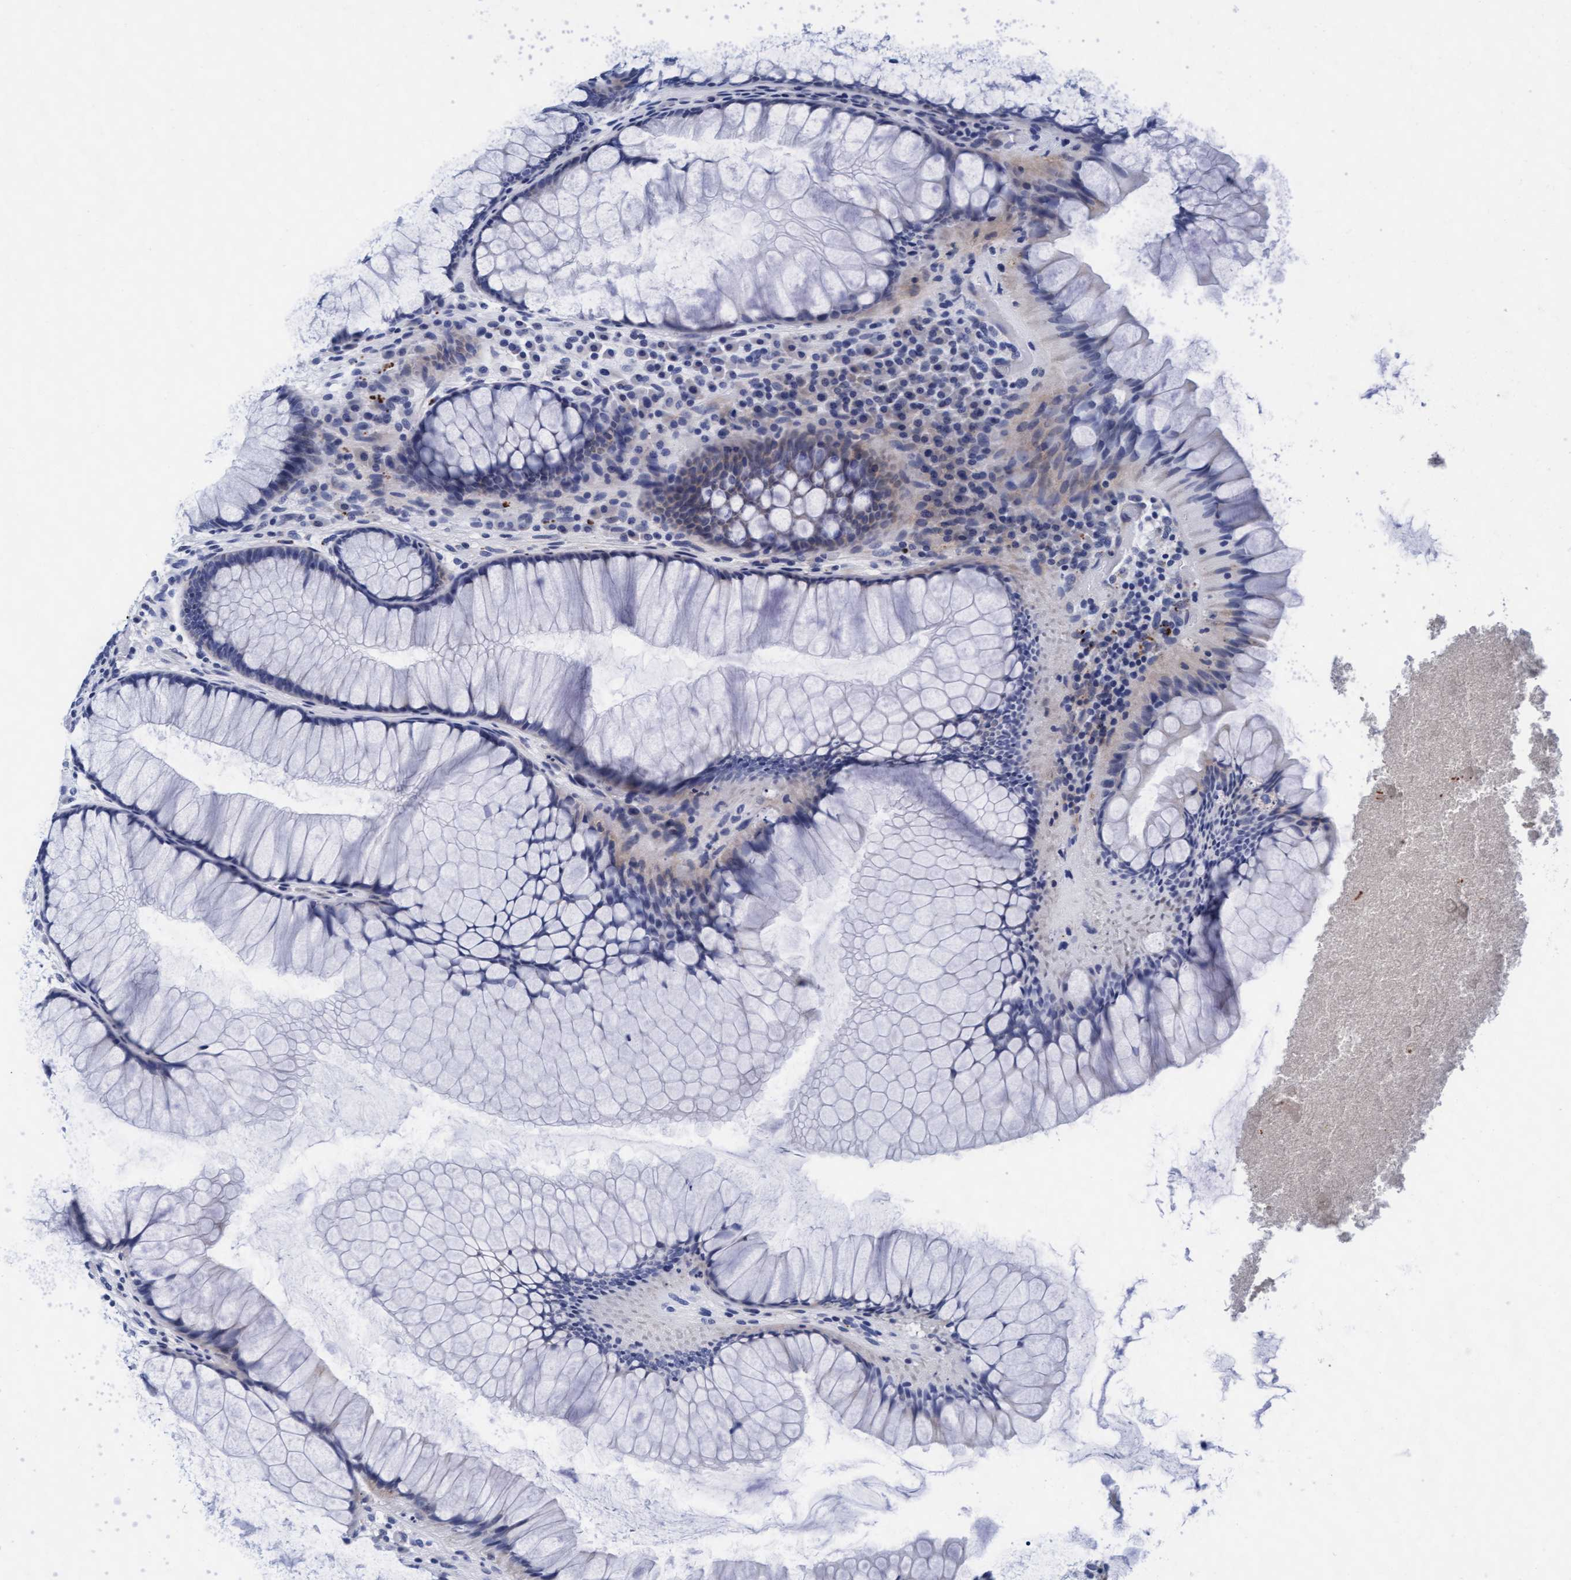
{"staining": {"intensity": "weak", "quantity": "<25%", "location": "cytoplasmic/membranous"}, "tissue": "rectum", "cell_type": "Glandular cells", "image_type": "normal", "snomed": [{"axis": "morphology", "description": "Normal tissue, NOS"}, {"axis": "topography", "description": "Rectum"}], "caption": "Histopathology image shows no protein staining in glandular cells of benign rectum.", "gene": "ARSG", "patient": {"sex": "male", "age": 51}}